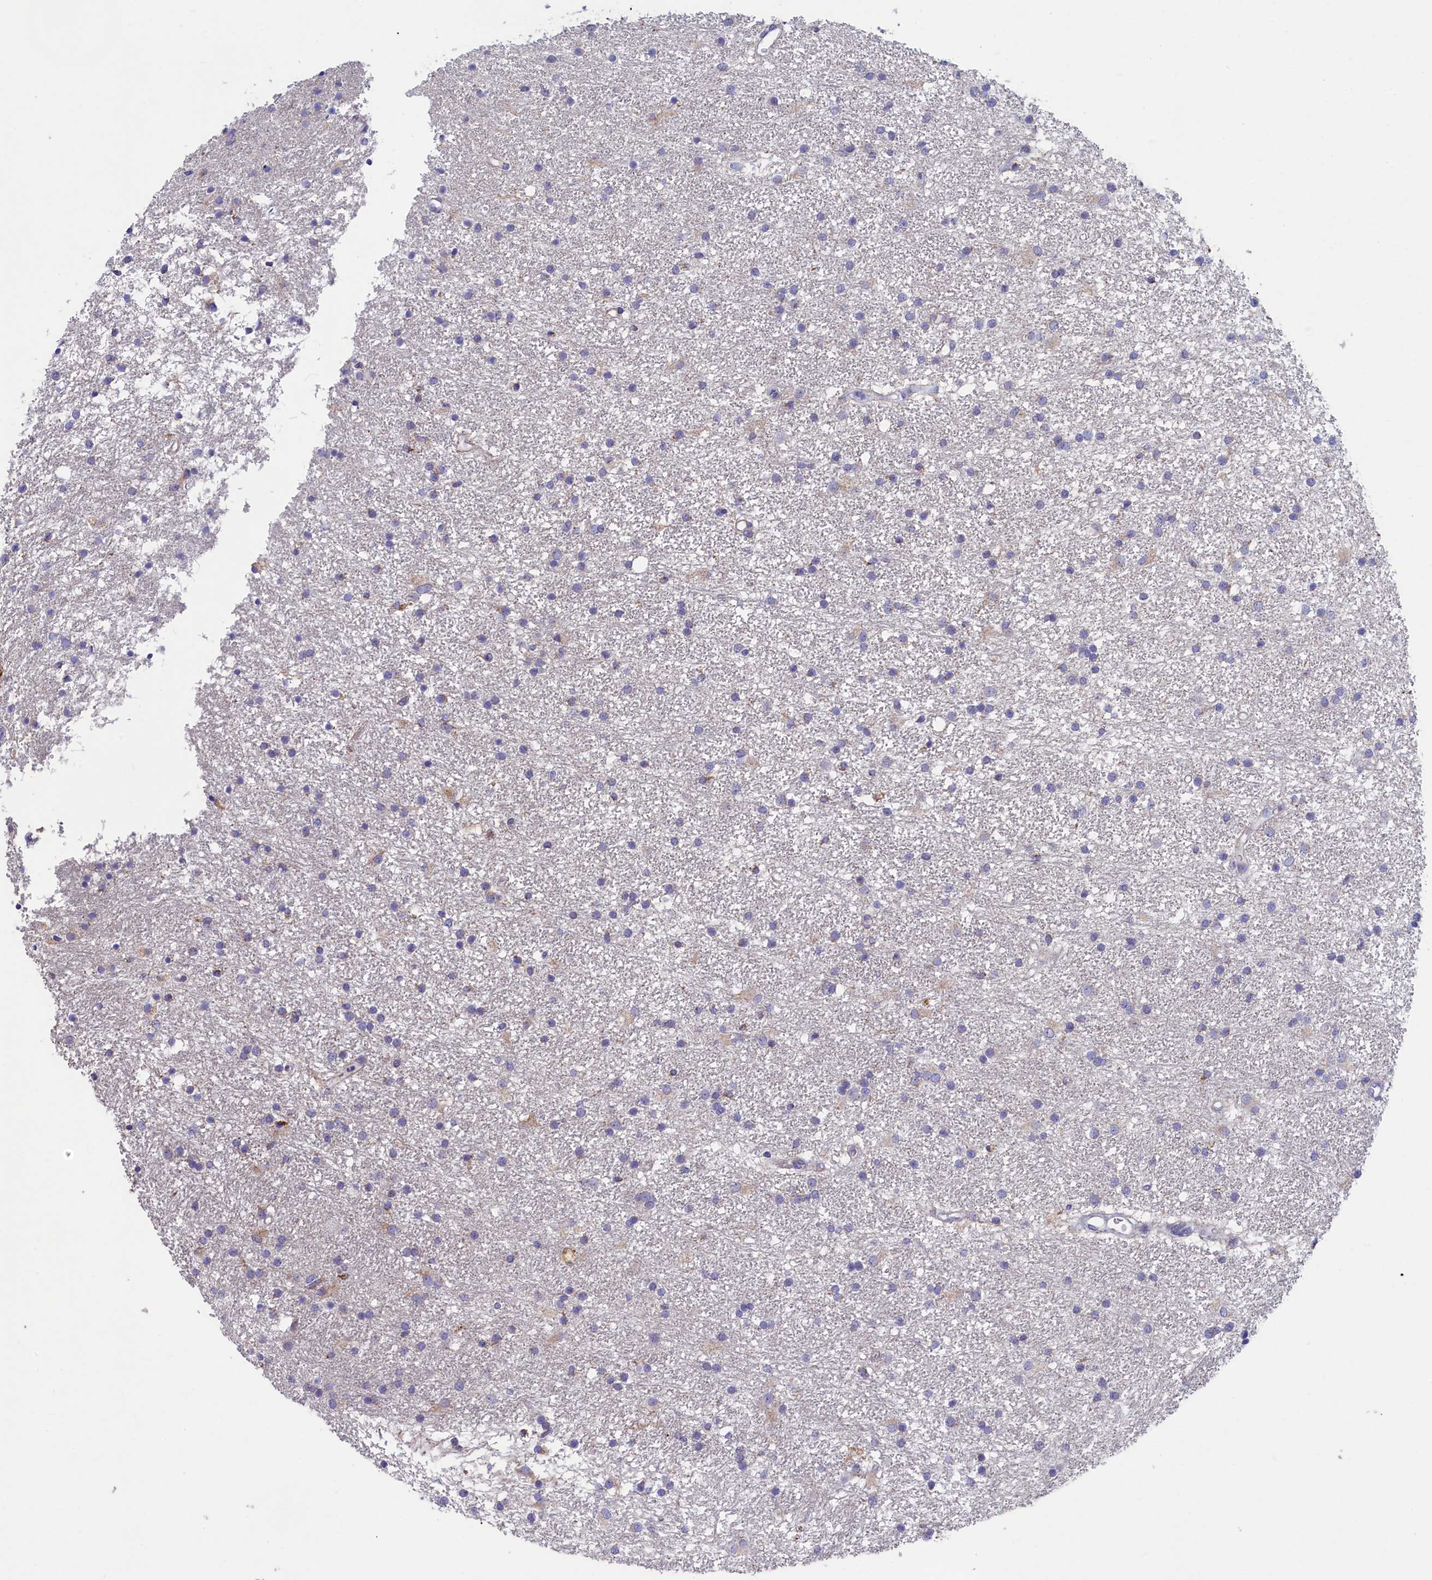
{"staining": {"intensity": "negative", "quantity": "none", "location": "none"}, "tissue": "glioma", "cell_type": "Tumor cells", "image_type": "cancer", "snomed": [{"axis": "morphology", "description": "Glioma, malignant, High grade"}, {"axis": "topography", "description": "Brain"}], "caption": "This is an IHC photomicrograph of glioma. There is no positivity in tumor cells.", "gene": "PRDM12", "patient": {"sex": "male", "age": 77}}